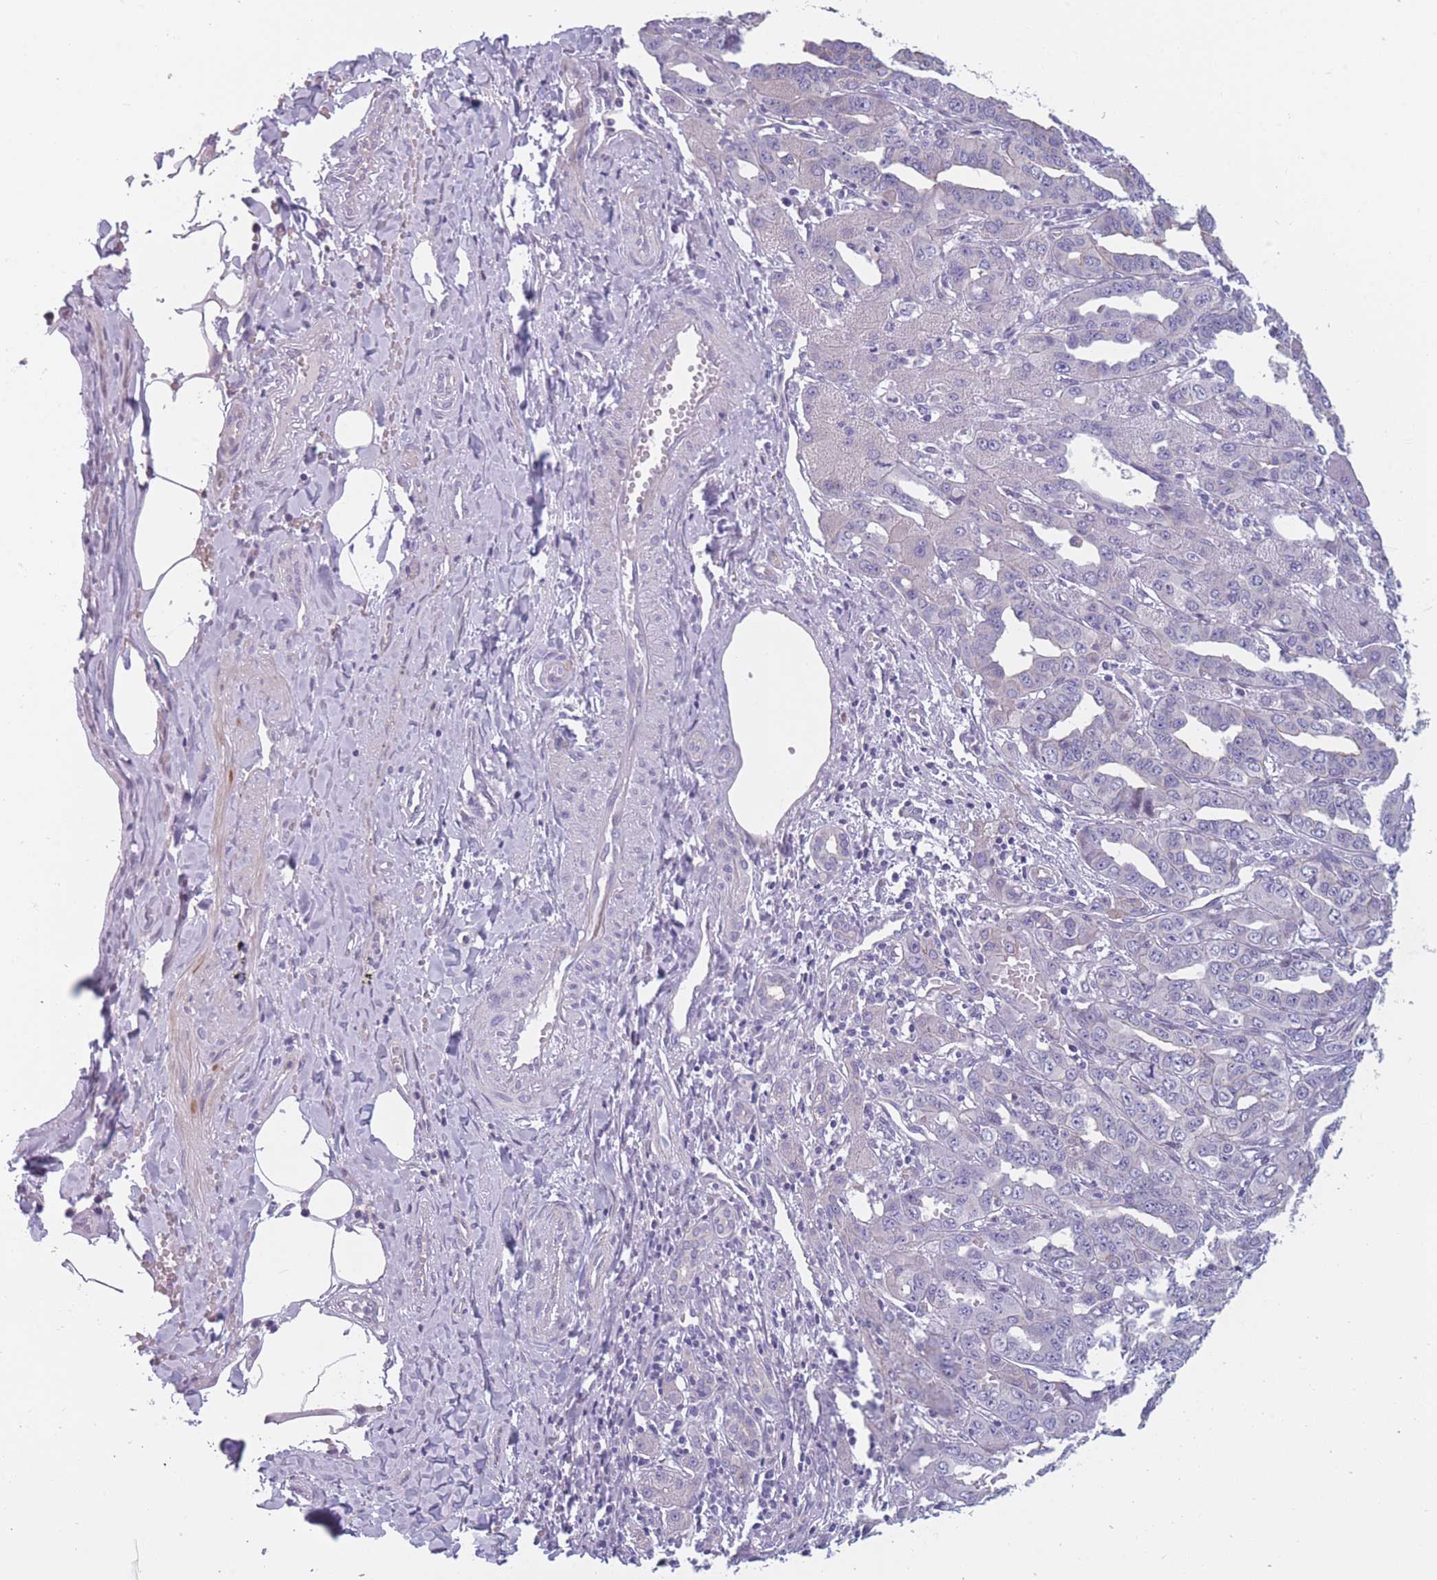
{"staining": {"intensity": "negative", "quantity": "none", "location": "none"}, "tissue": "liver cancer", "cell_type": "Tumor cells", "image_type": "cancer", "snomed": [{"axis": "morphology", "description": "Cholangiocarcinoma"}, {"axis": "topography", "description": "Liver"}], "caption": "This is an immunohistochemistry (IHC) histopathology image of liver cholangiocarcinoma. There is no expression in tumor cells.", "gene": "FAM83F", "patient": {"sex": "male", "age": 59}}